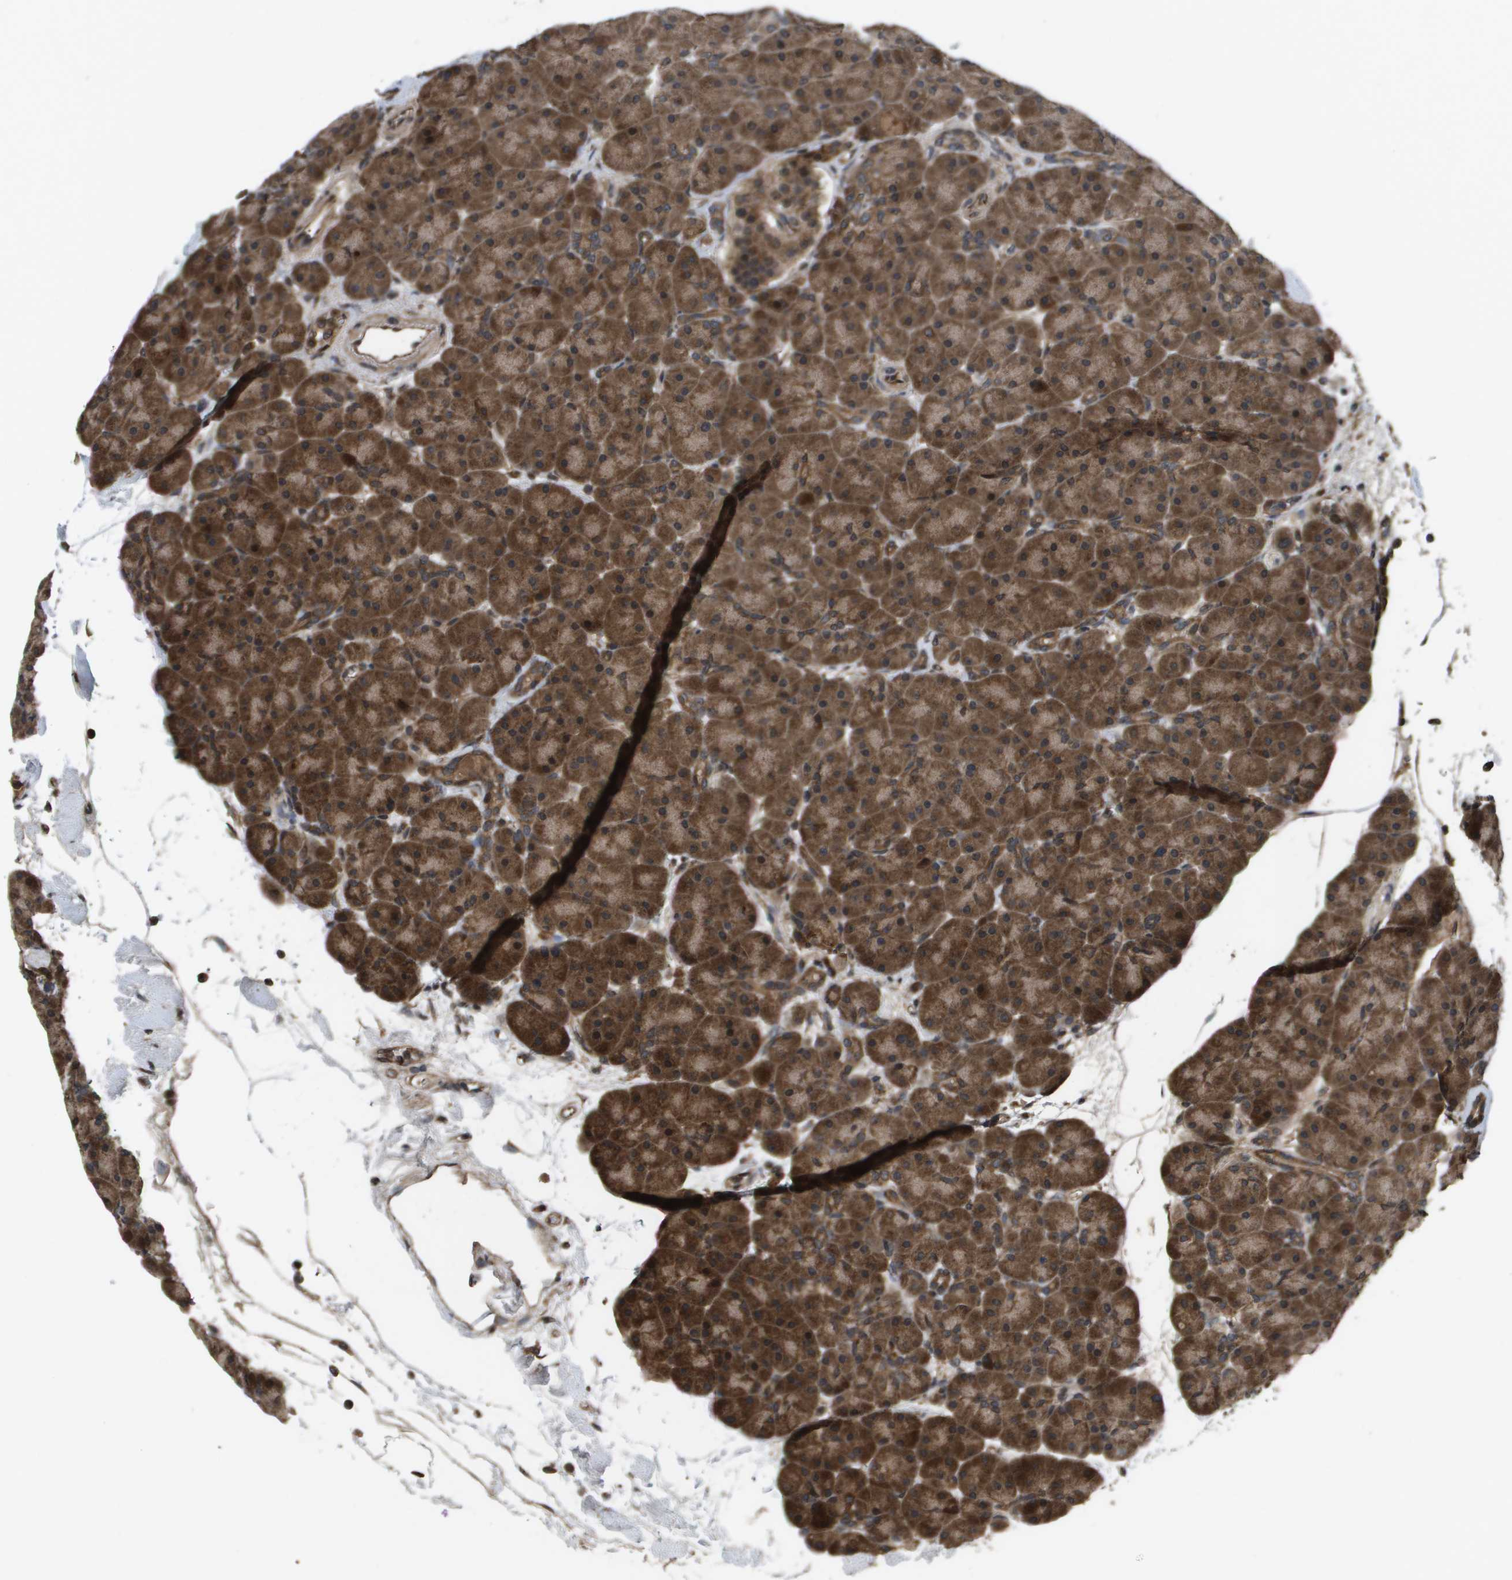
{"staining": {"intensity": "strong", "quantity": ">75%", "location": "cytoplasmic/membranous,nuclear"}, "tissue": "pancreas", "cell_type": "Exocrine glandular cells", "image_type": "normal", "snomed": [{"axis": "morphology", "description": "Normal tissue, NOS"}, {"axis": "topography", "description": "Pancreas"}], "caption": "Approximately >75% of exocrine glandular cells in normal human pancreas show strong cytoplasmic/membranous,nuclear protein staining as visualized by brown immunohistochemical staining.", "gene": "SPTLC1", "patient": {"sex": "male", "age": 66}}